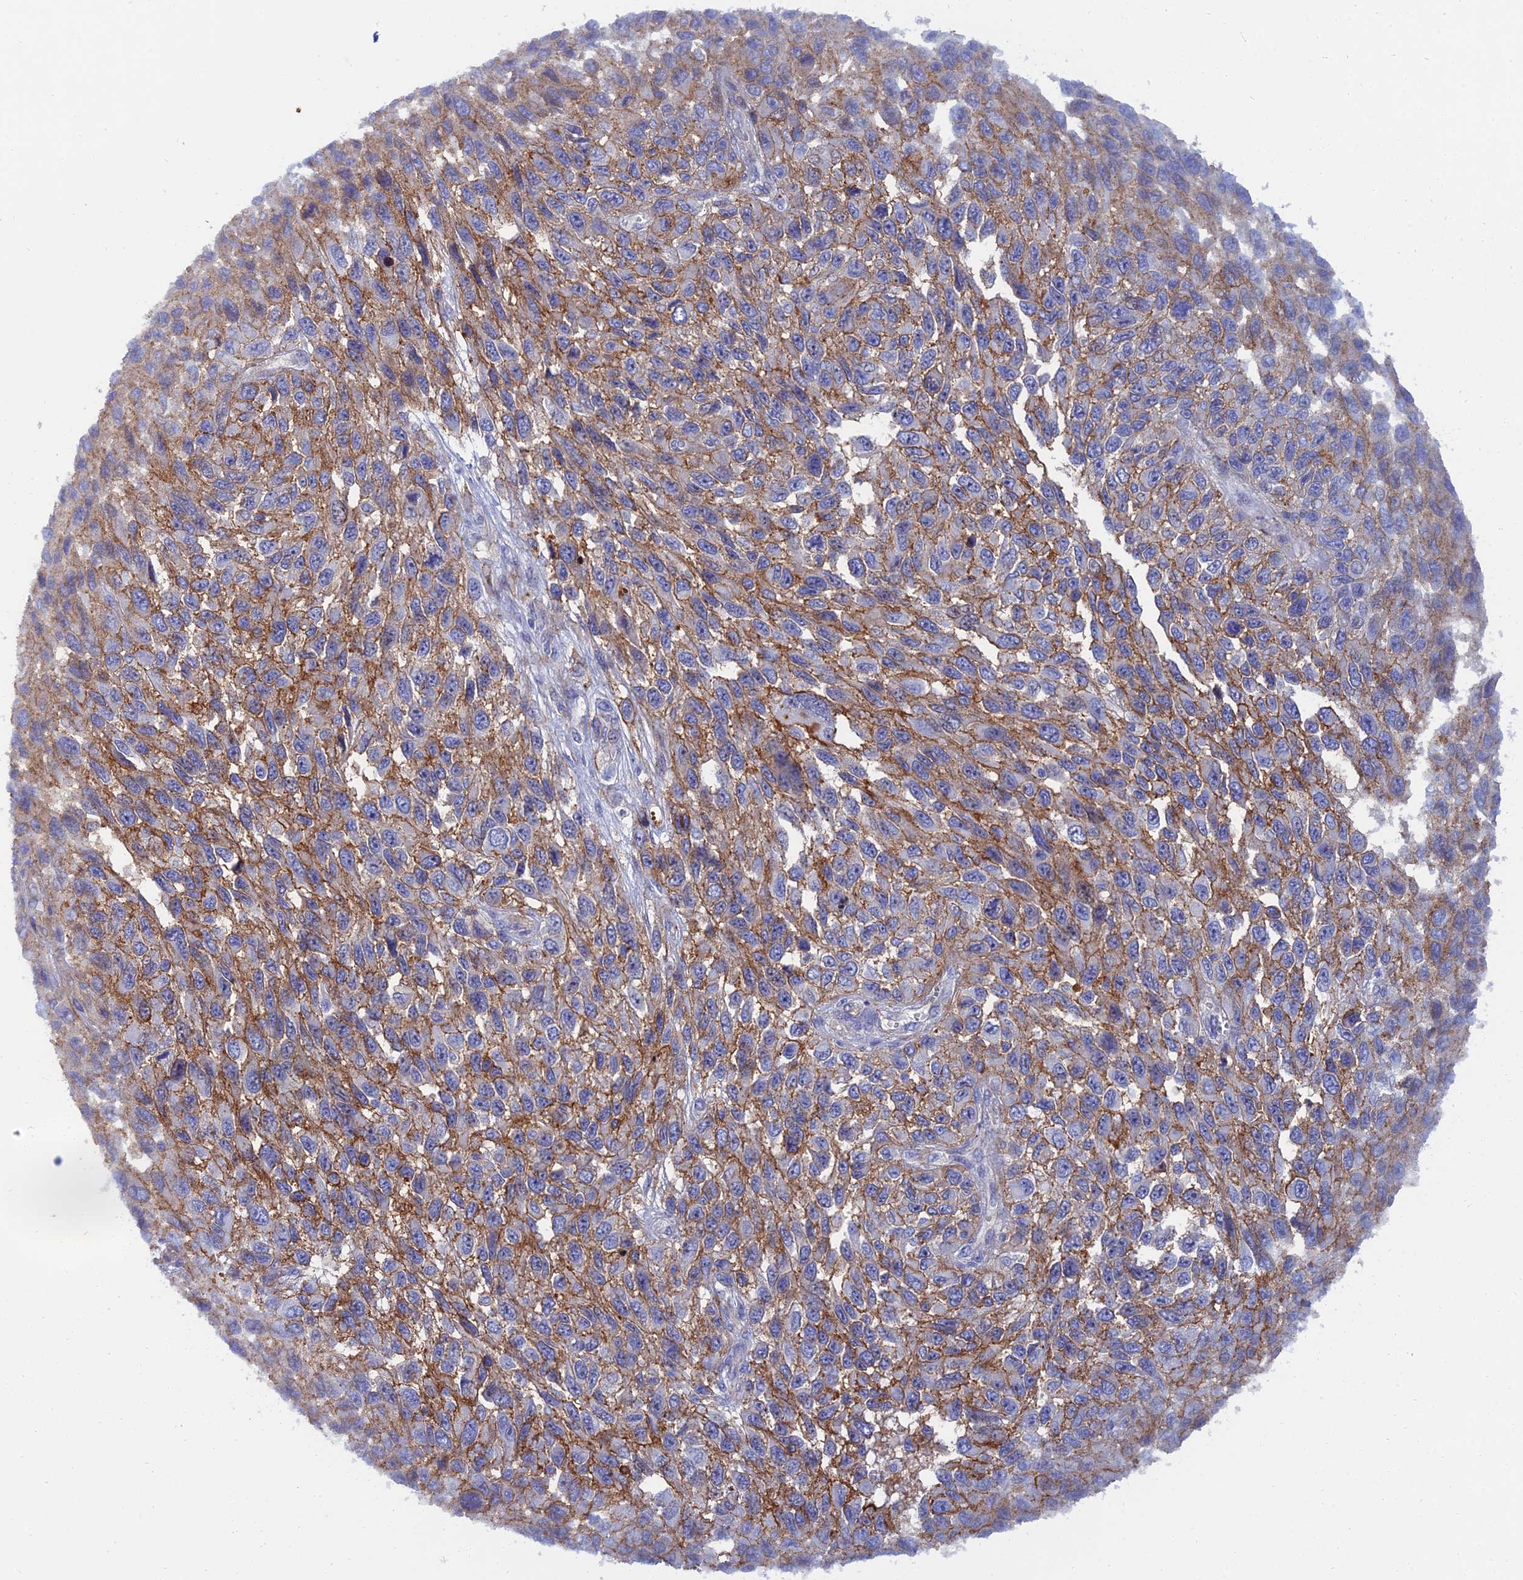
{"staining": {"intensity": "moderate", "quantity": "25%-75%", "location": "cytoplasmic/membranous"}, "tissue": "melanoma", "cell_type": "Tumor cells", "image_type": "cancer", "snomed": [{"axis": "morphology", "description": "Malignant melanoma, NOS"}, {"axis": "topography", "description": "Skin"}], "caption": "High-power microscopy captured an immunohistochemistry micrograph of melanoma, revealing moderate cytoplasmic/membranous staining in approximately 25%-75% of tumor cells.", "gene": "TRIM43B", "patient": {"sex": "female", "age": 96}}